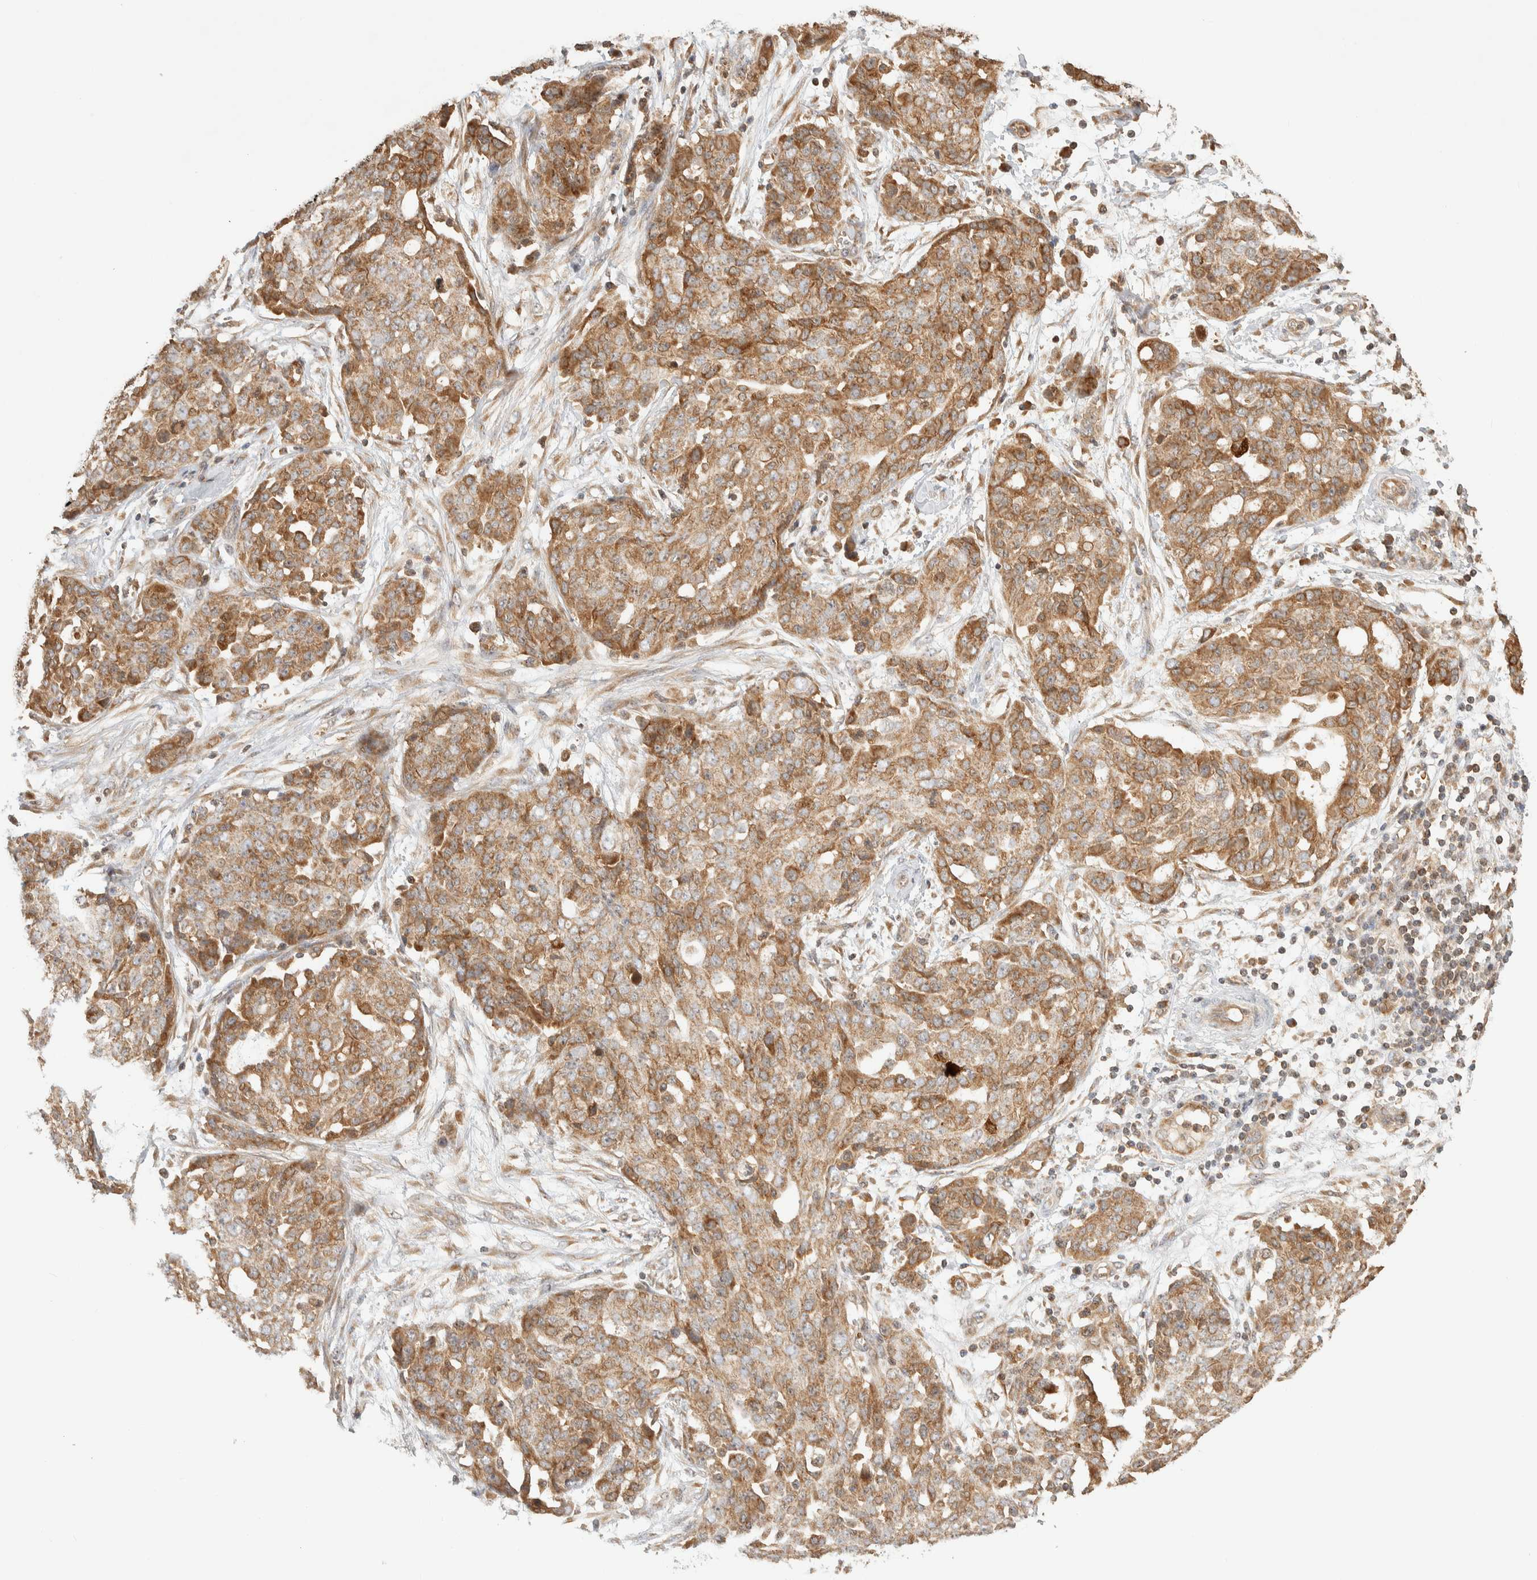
{"staining": {"intensity": "moderate", "quantity": ">75%", "location": "cytoplasmic/membranous"}, "tissue": "ovarian cancer", "cell_type": "Tumor cells", "image_type": "cancer", "snomed": [{"axis": "morphology", "description": "Cystadenocarcinoma, serous, NOS"}, {"axis": "topography", "description": "Soft tissue"}, {"axis": "topography", "description": "Ovary"}], "caption": "The histopathology image reveals a brown stain indicating the presence of a protein in the cytoplasmic/membranous of tumor cells in ovarian cancer.", "gene": "TTI2", "patient": {"sex": "female", "age": 57}}